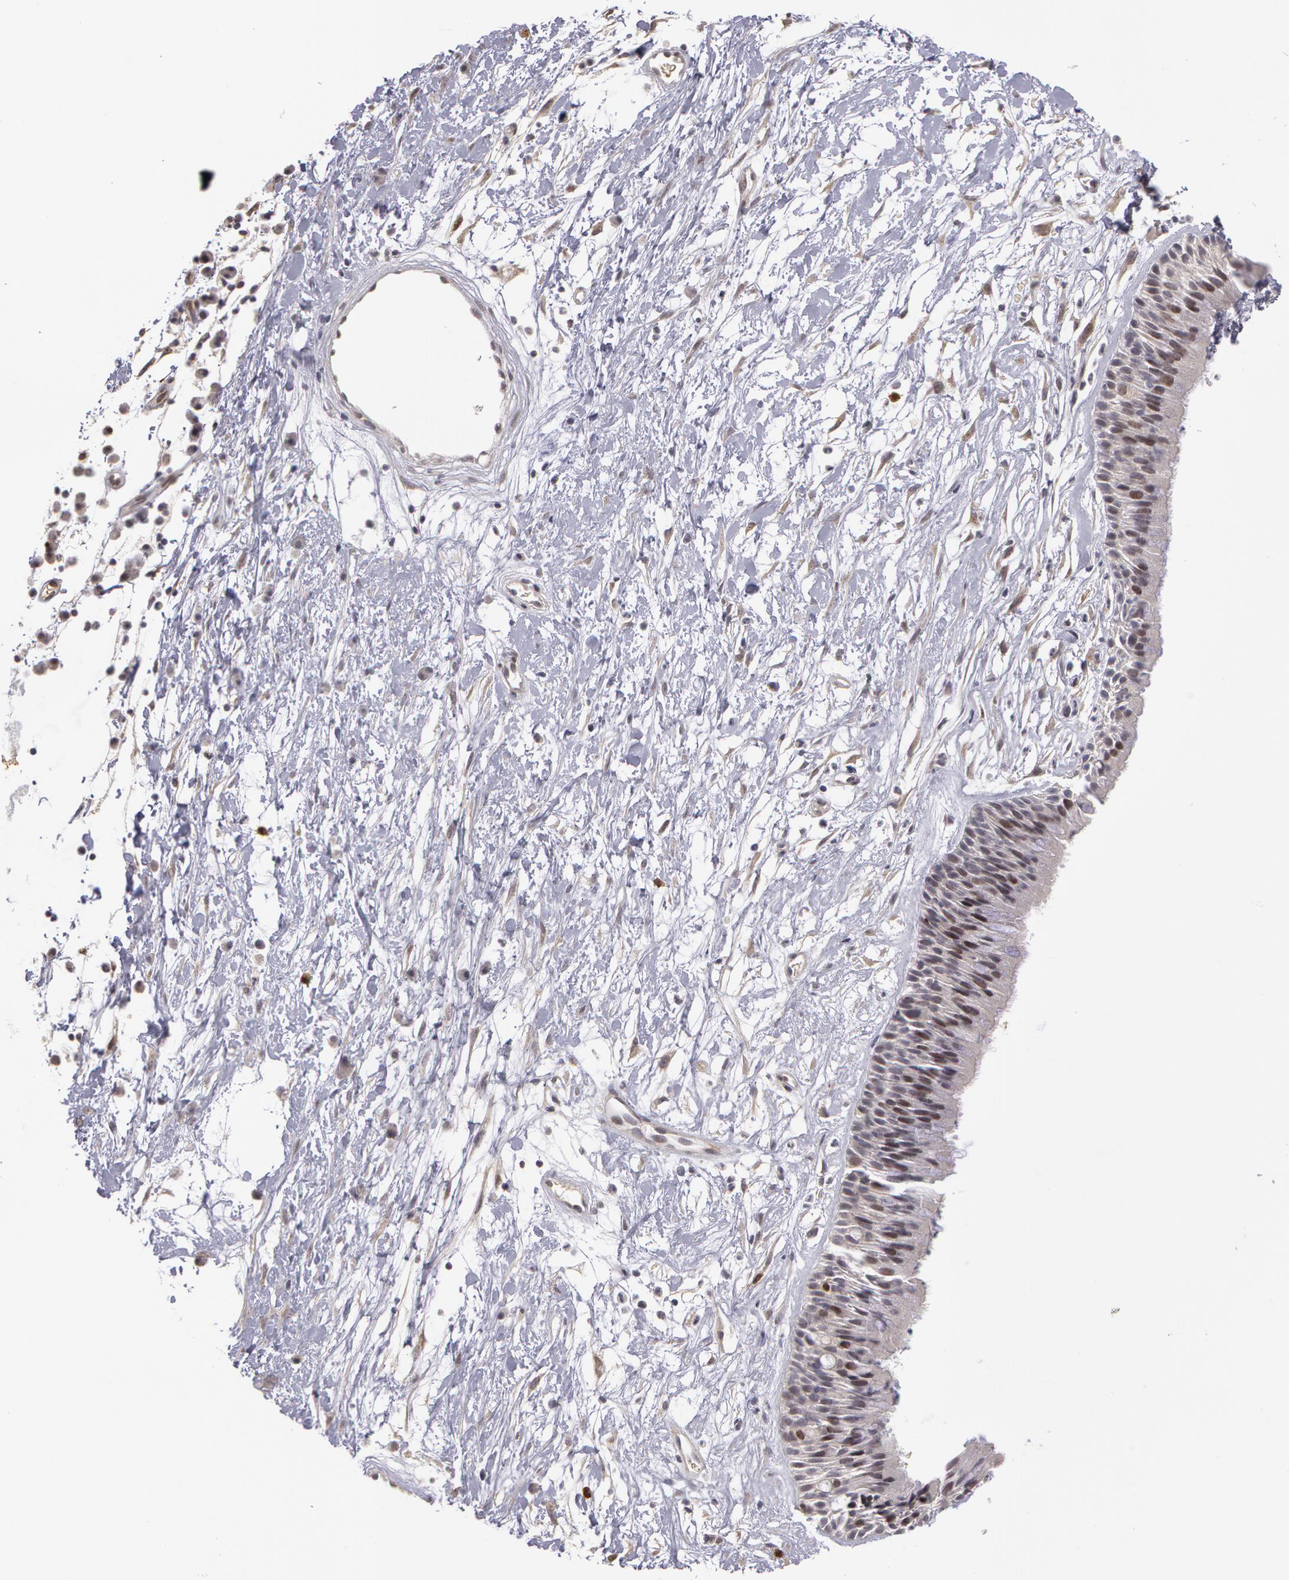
{"staining": {"intensity": "weak", "quantity": "25%-75%", "location": "nuclear"}, "tissue": "nasopharynx", "cell_type": "Respiratory epithelial cells", "image_type": "normal", "snomed": [{"axis": "morphology", "description": "Normal tissue, NOS"}, {"axis": "topography", "description": "Nasopharynx"}], "caption": "Nasopharynx stained for a protein (brown) reveals weak nuclear positive expression in approximately 25%-75% of respiratory epithelial cells.", "gene": "PRICKLE1", "patient": {"sex": "male", "age": 13}}